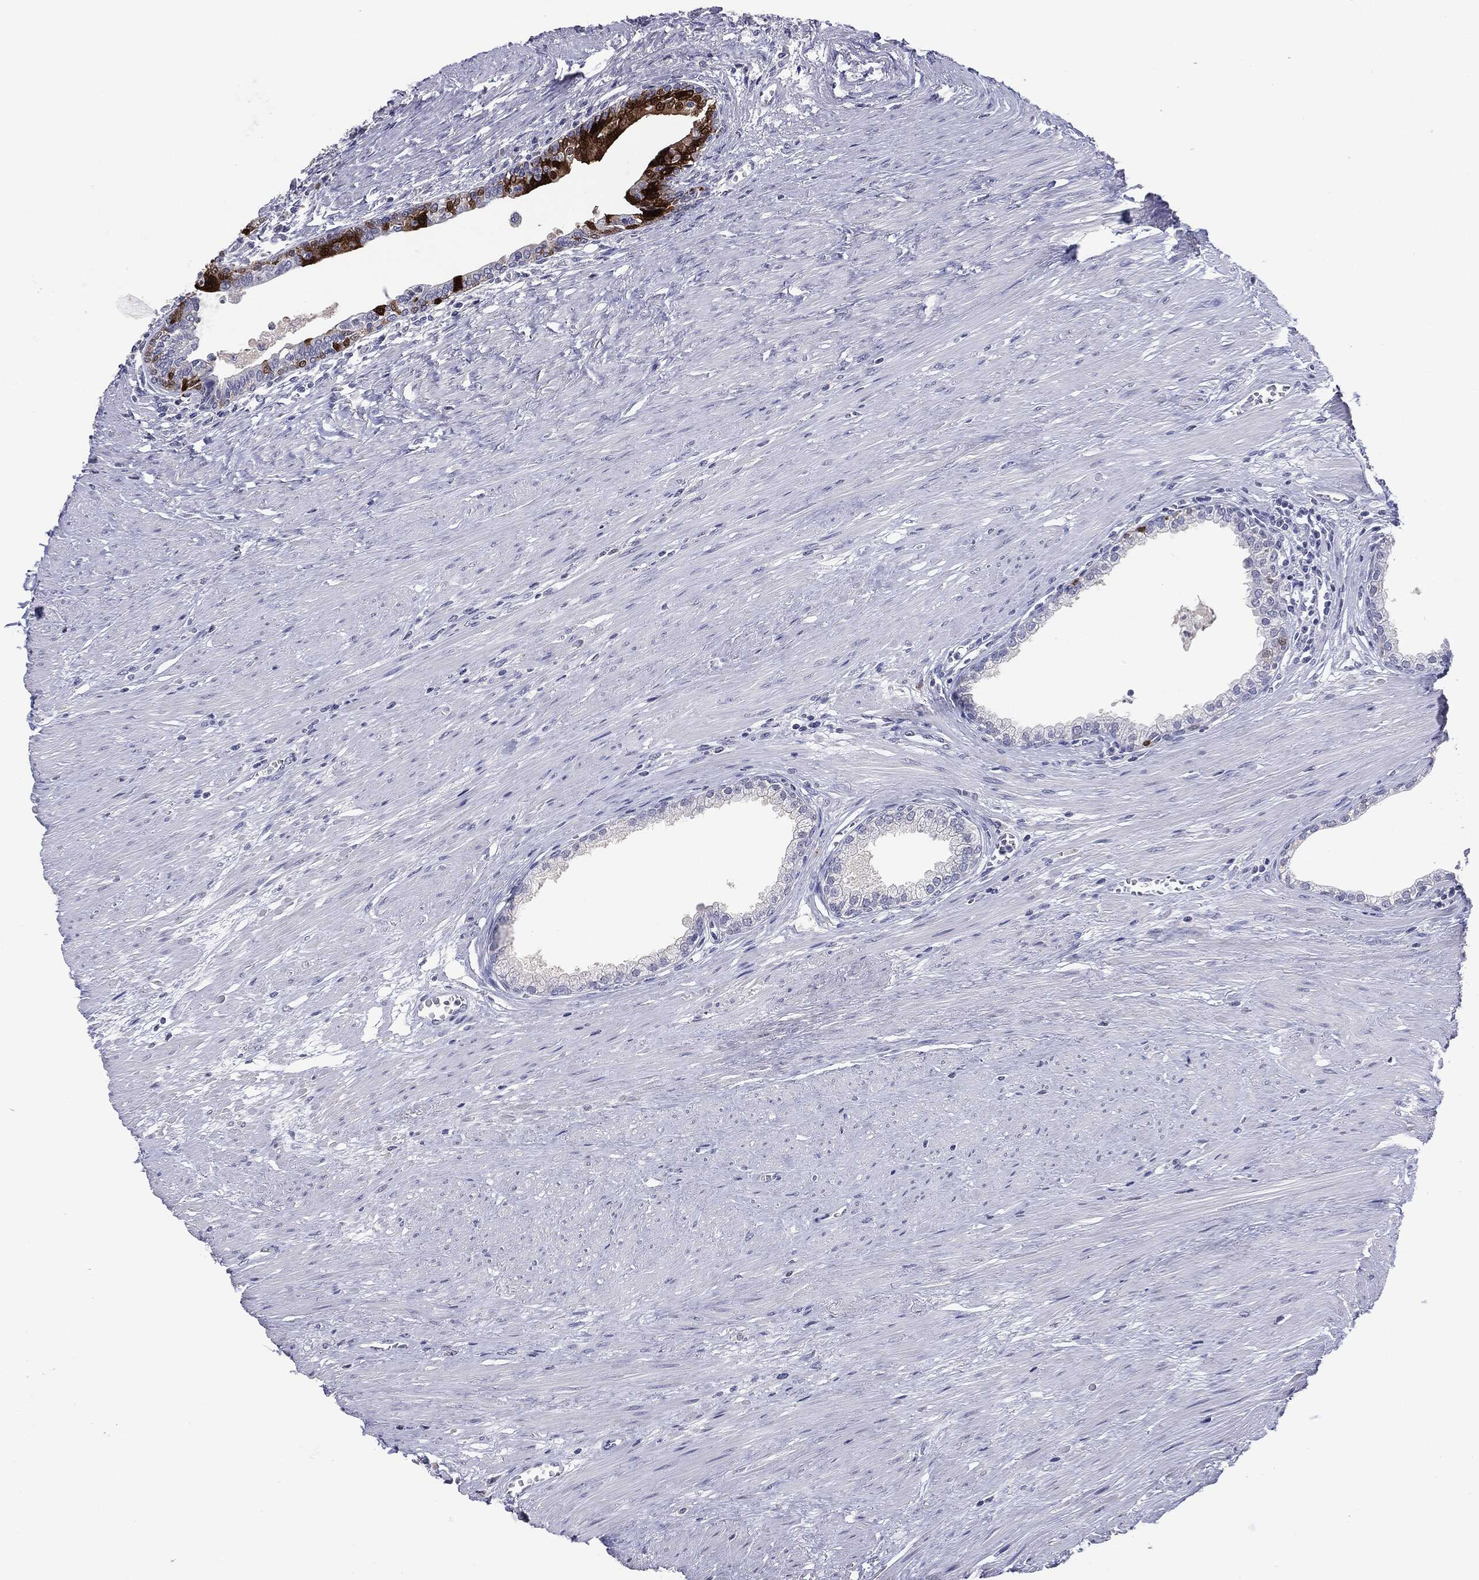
{"staining": {"intensity": "strong", "quantity": "<25%", "location": "cytoplasmic/membranous,nuclear"}, "tissue": "prostate", "cell_type": "Glandular cells", "image_type": "normal", "snomed": [{"axis": "morphology", "description": "Normal tissue, NOS"}, {"axis": "topography", "description": "Prostate"}], "caption": "Strong cytoplasmic/membranous,nuclear protein positivity is identified in about <25% of glandular cells in prostate. The staining was performed using DAB (3,3'-diaminobenzidine), with brown indicating positive protein expression. Nuclei are stained blue with hematoxylin.", "gene": "SERPINB4", "patient": {"sex": "male", "age": 64}}